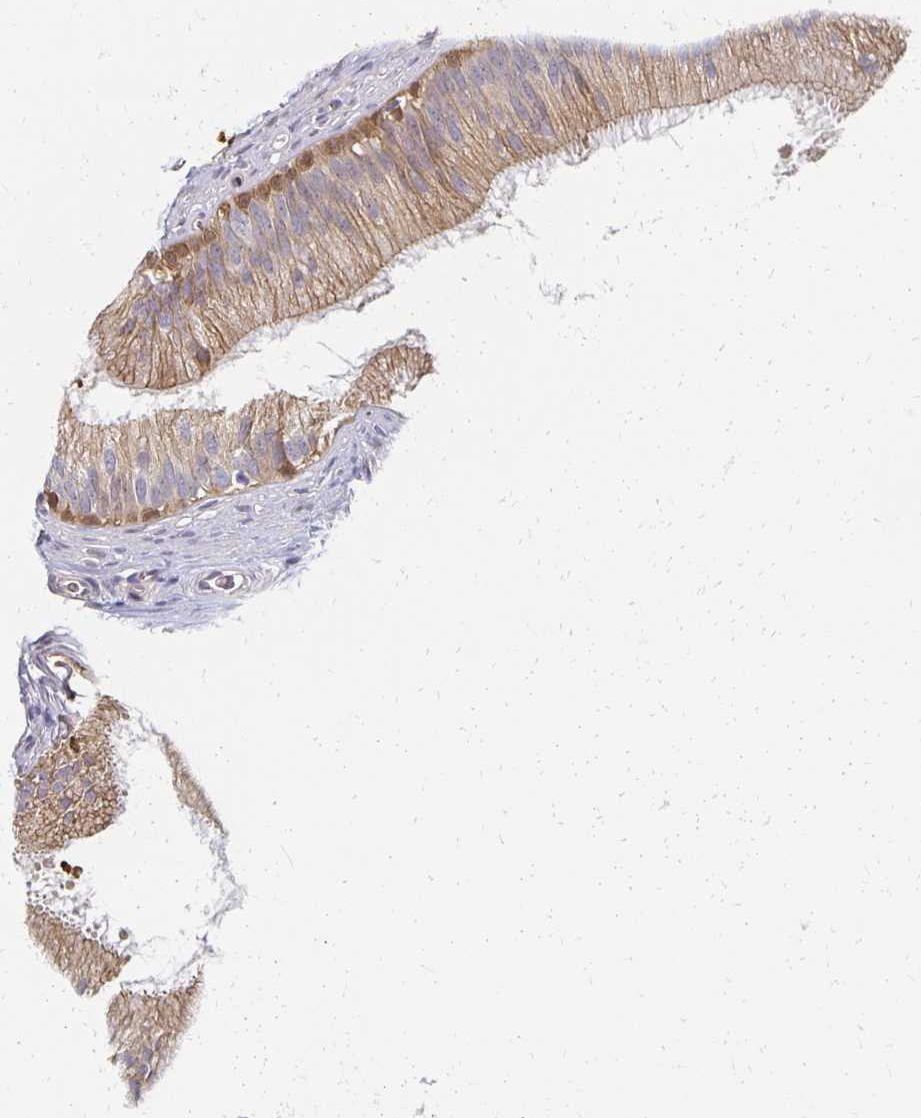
{"staining": {"intensity": "moderate", "quantity": ">75%", "location": "cytoplasmic/membranous"}, "tissue": "epididymis", "cell_type": "Glandular cells", "image_type": "normal", "snomed": [{"axis": "morphology", "description": "Normal tissue, NOS"}, {"axis": "topography", "description": "Epididymis"}], "caption": "Brown immunohistochemical staining in benign epididymis displays moderate cytoplasmic/membranous staining in about >75% of glandular cells. (brown staining indicates protein expression, while blue staining denotes nuclei).", "gene": "SORL1", "patient": {"sex": "male", "age": 24}}